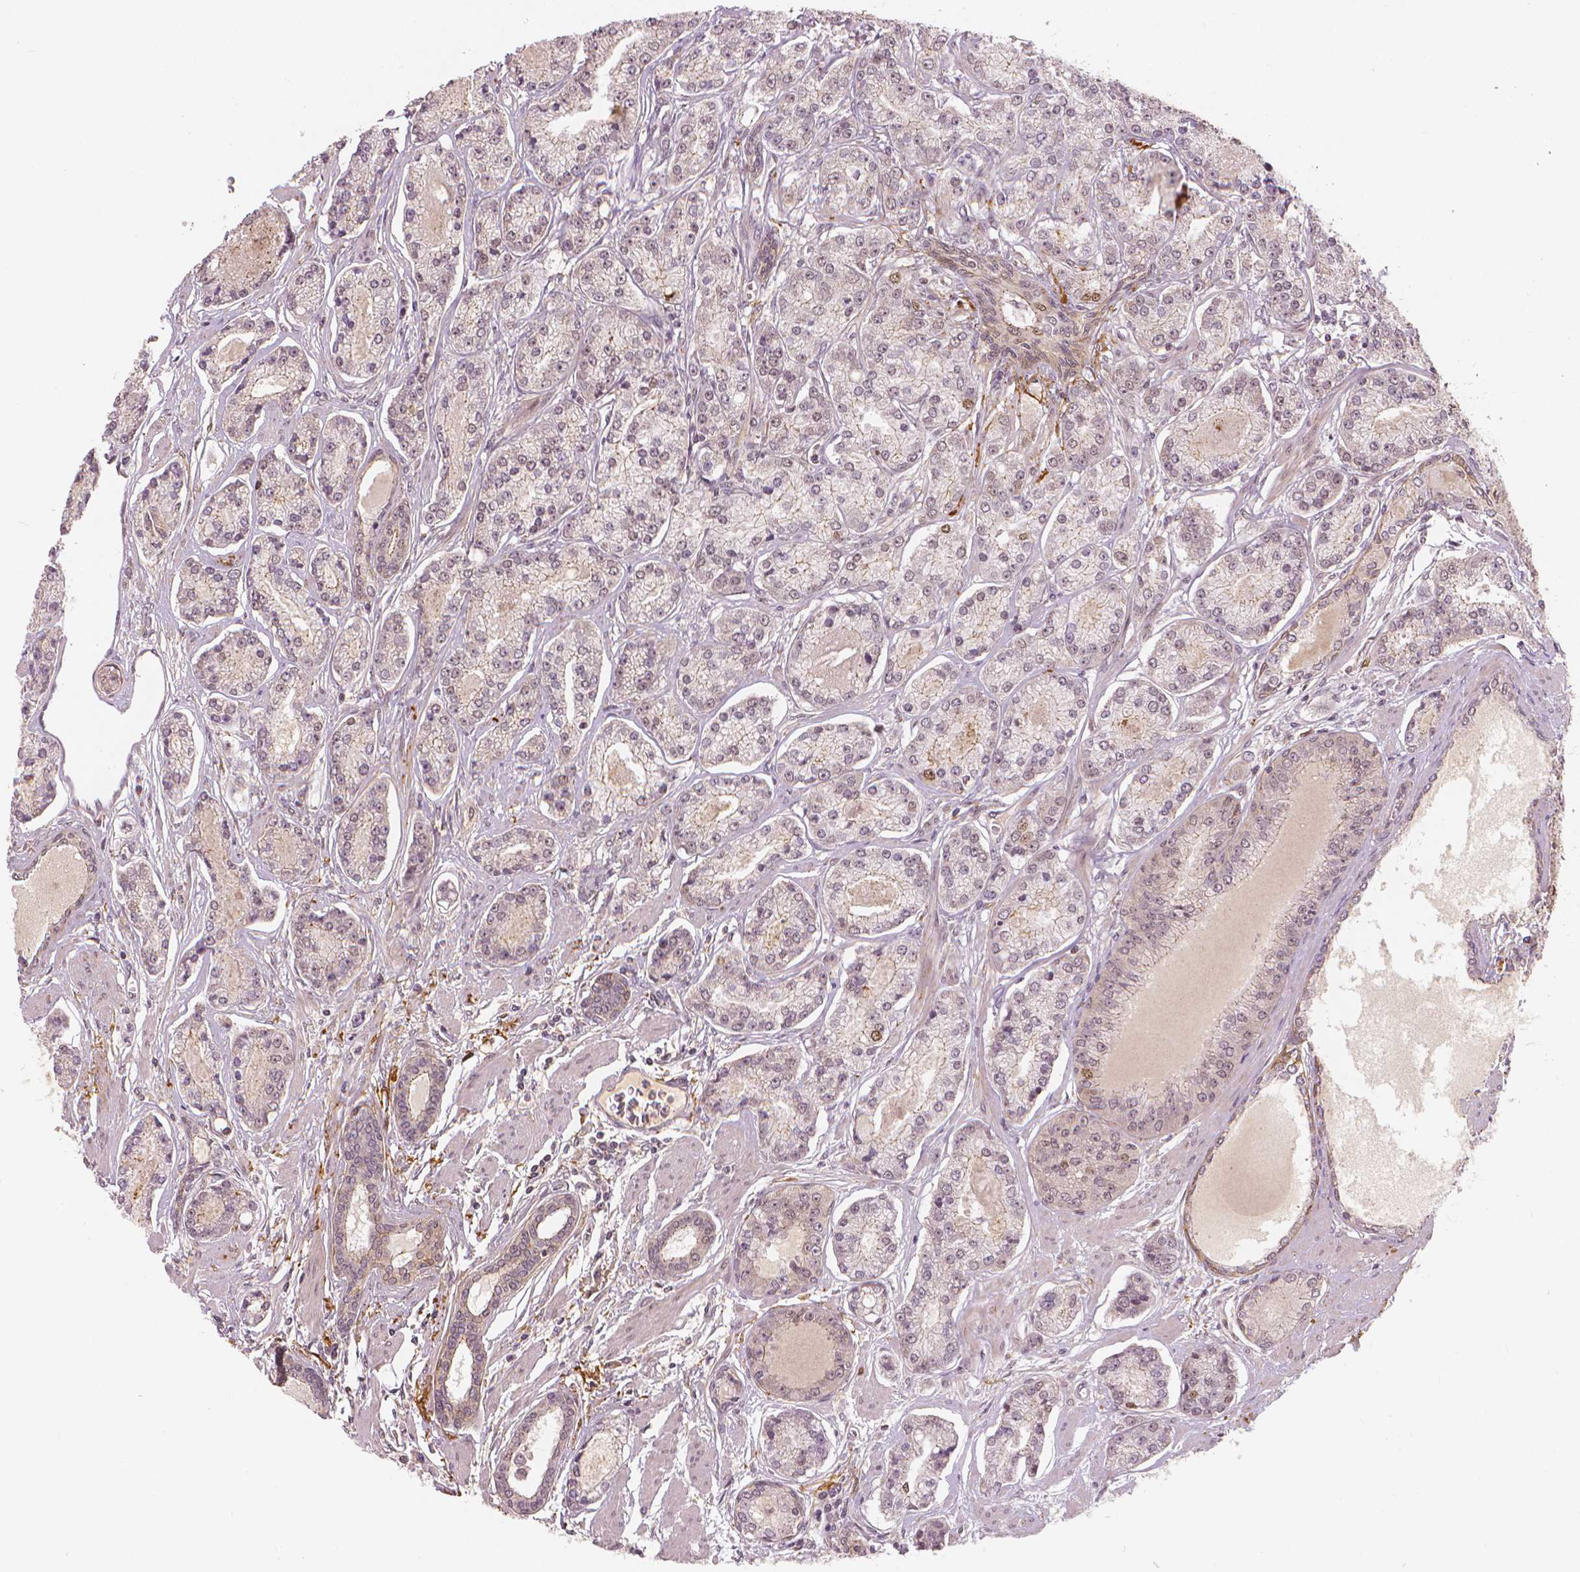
{"staining": {"intensity": "negative", "quantity": "none", "location": "none"}, "tissue": "prostate cancer", "cell_type": "Tumor cells", "image_type": "cancer", "snomed": [{"axis": "morphology", "description": "Adenocarcinoma, NOS"}, {"axis": "topography", "description": "Prostate"}], "caption": "Immunohistochemistry (IHC) of human prostate cancer (adenocarcinoma) displays no expression in tumor cells.", "gene": "NSD2", "patient": {"sex": "male", "age": 64}}